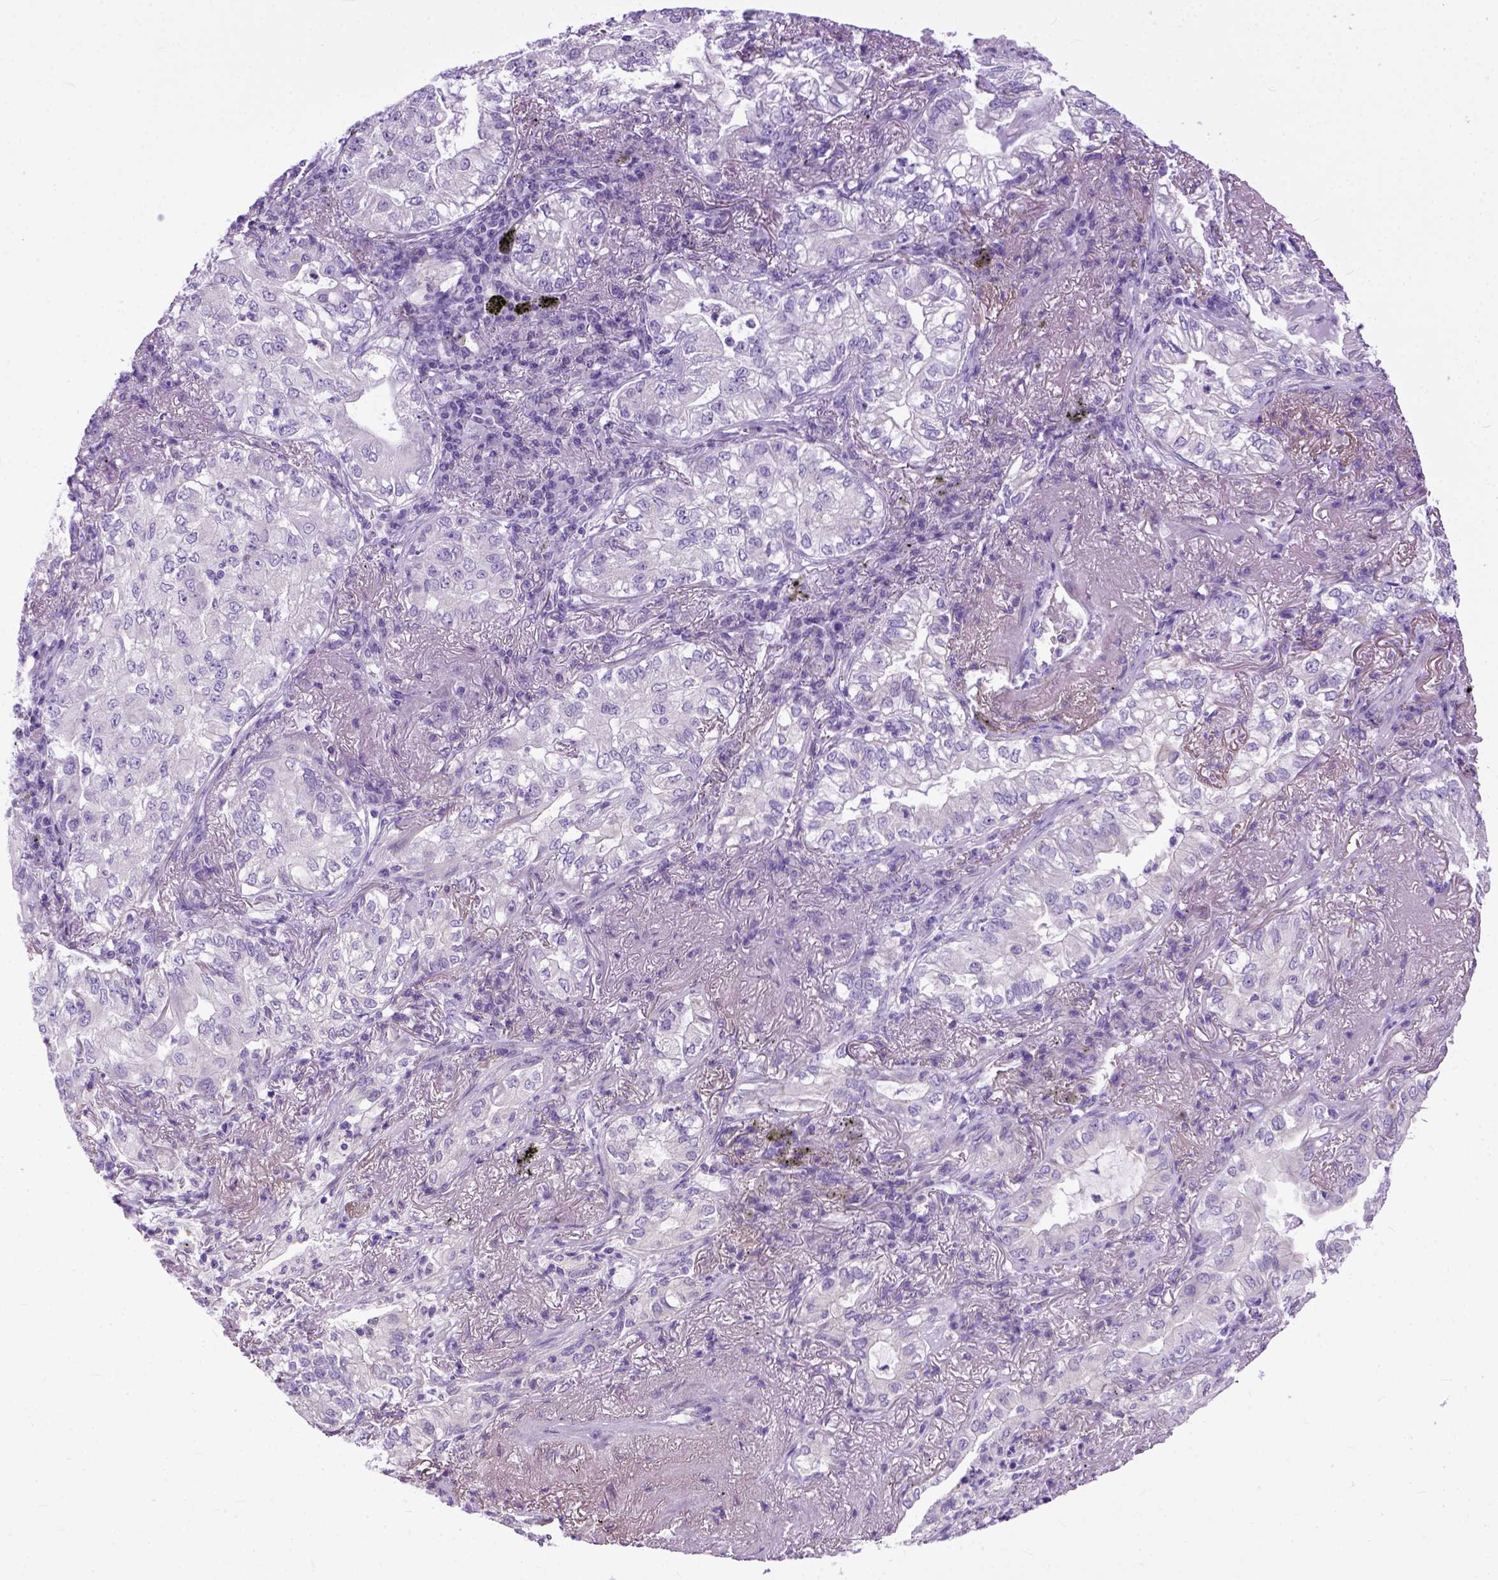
{"staining": {"intensity": "negative", "quantity": "none", "location": "none"}, "tissue": "lung cancer", "cell_type": "Tumor cells", "image_type": "cancer", "snomed": [{"axis": "morphology", "description": "Adenocarcinoma, NOS"}, {"axis": "topography", "description": "Lung"}], "caption": "A photomicrograph of lung adenocarcinoma stained for a protein shows no brown staining in tumor cells.", "gene": "CRB1", "patient": {"sex": "female", "age": 73}}